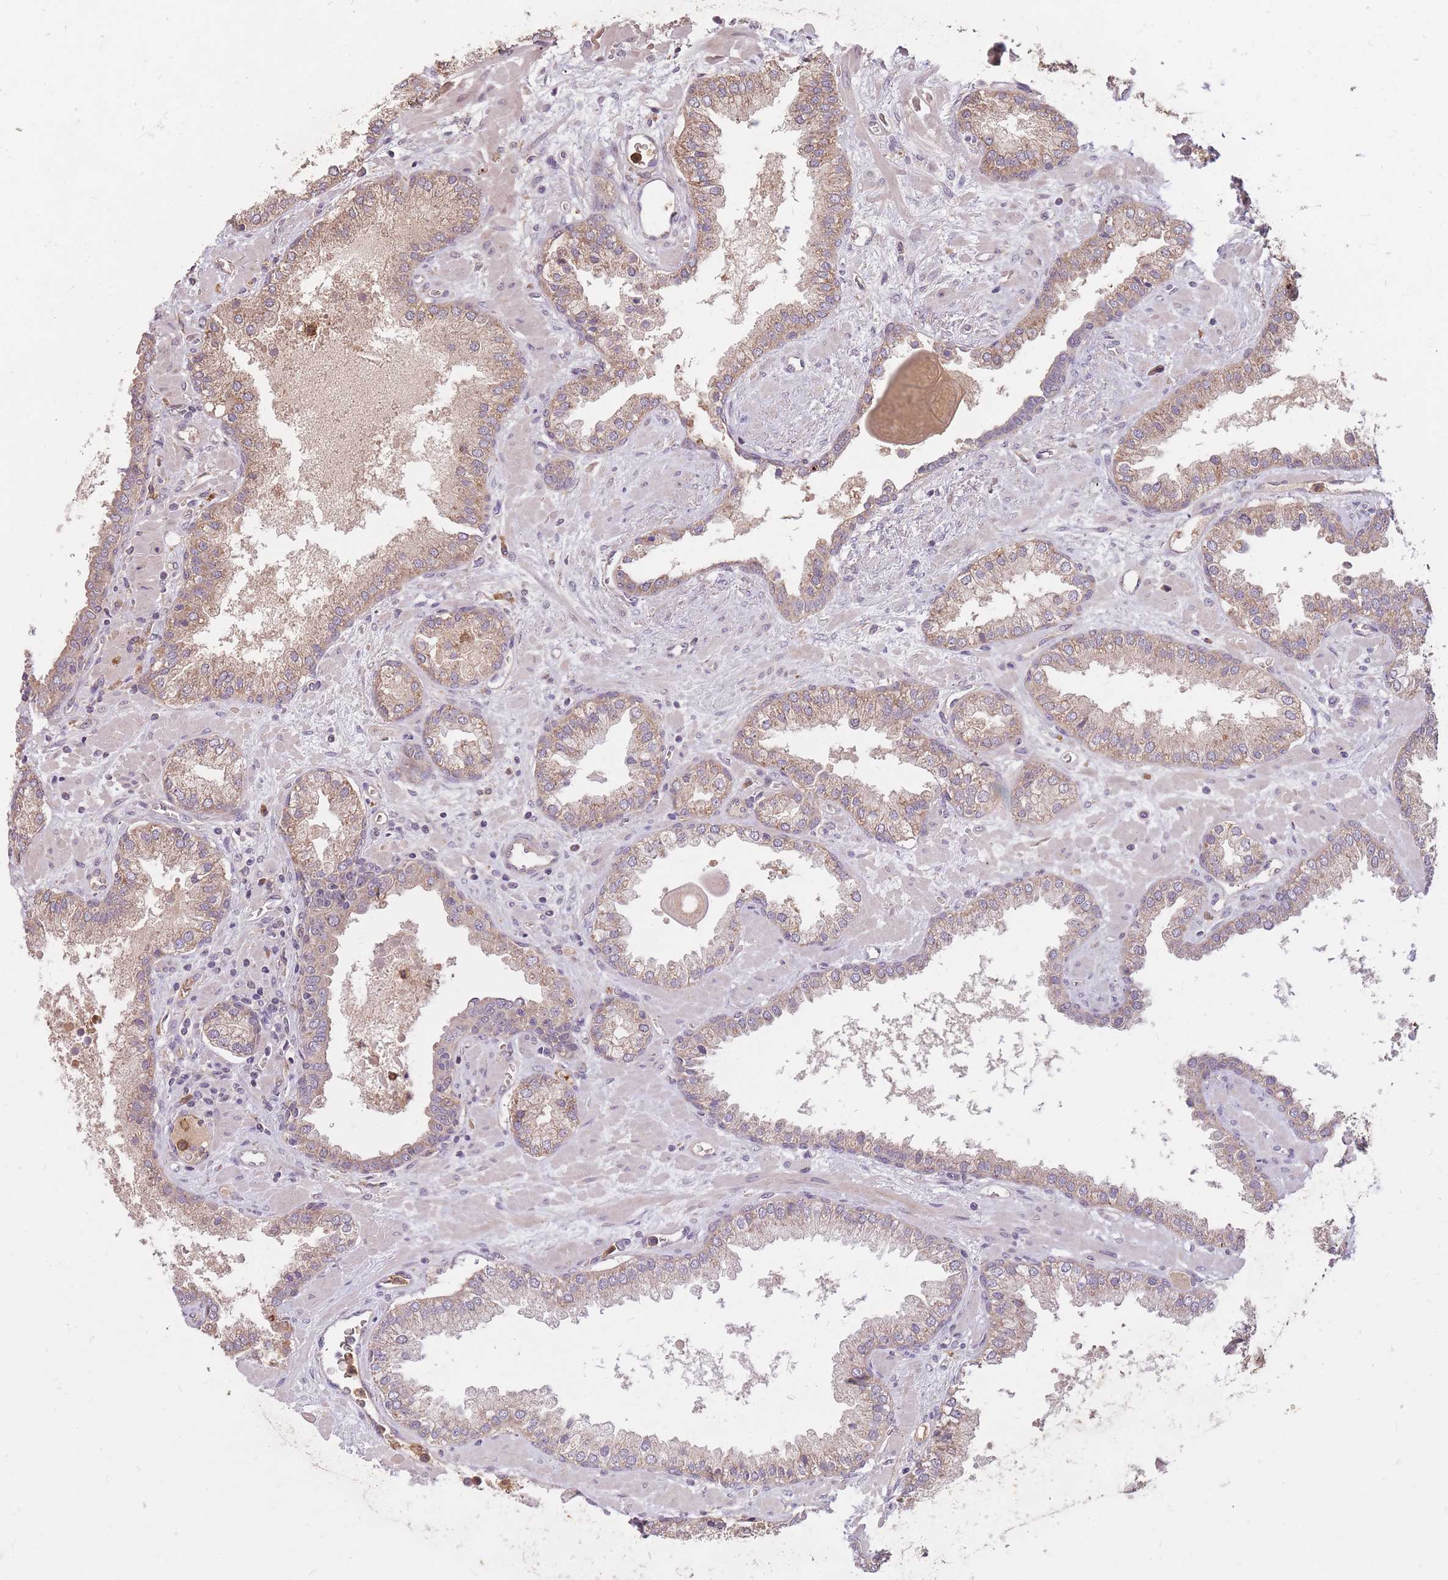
{"staining": {"intensity": "moderate", "quantity": ">75%", "location": "cytoplasmic/membranous"}, "tissue": "prostate cancer", "cell_type": "Tumor cells", "image_type": "cancer", "snomed": [{"axis": "morphology", "description": "Adenocarcinoma, Low grade"}, {"axis": "topography", "description": "Prostate"}], "caption": "Prostate low-grade adenocarcinoma tissue reveals moderate cytoplasmic/membranous expression in approximately >75% of tumor cells", "gene": "IGF2BP2", "patient": {"sex": "male", "age": 62}}